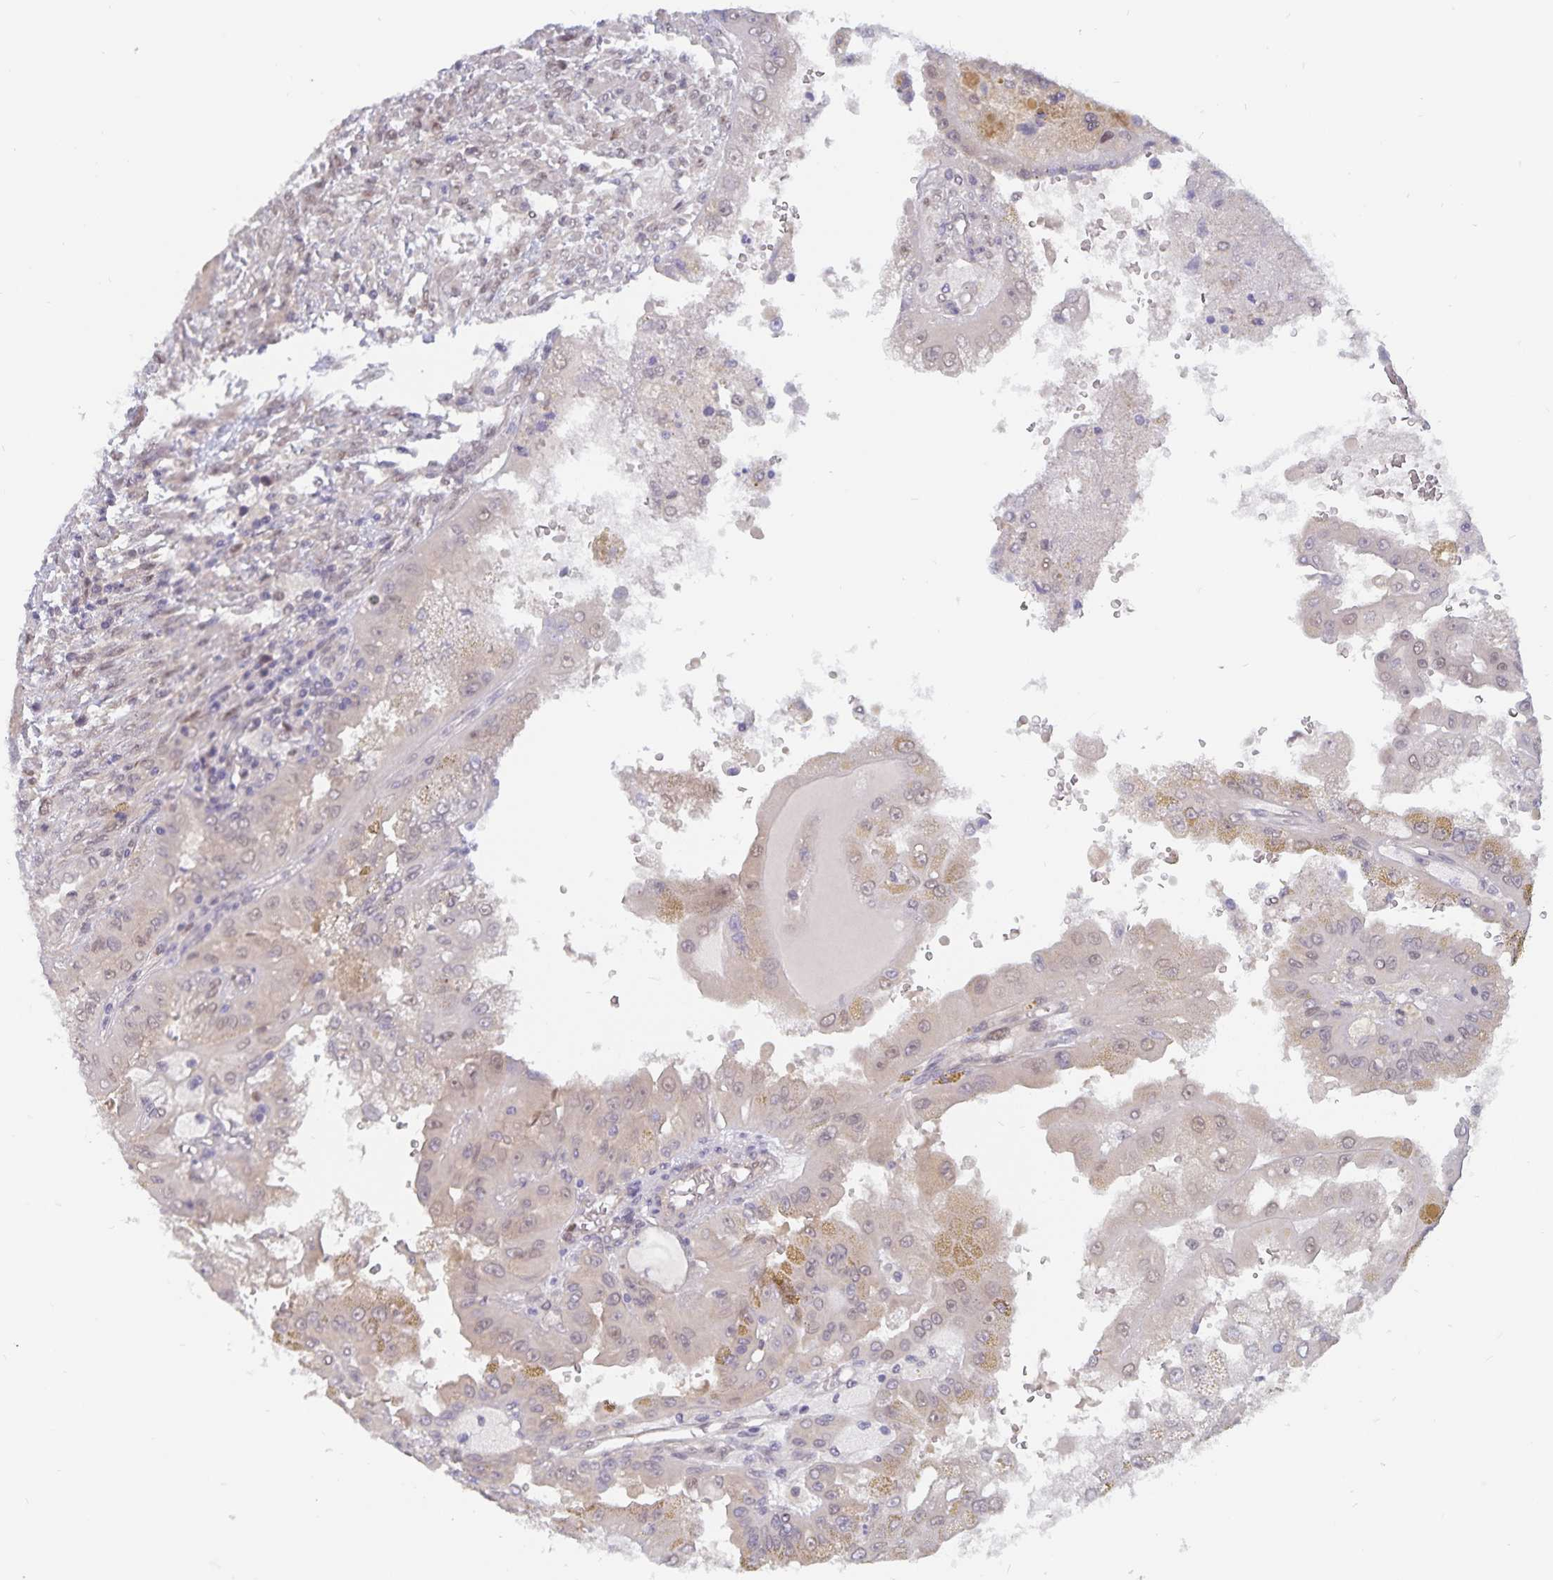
{"staining": {"intensity": "weak", "quantity": "<25%", "location": "nuclear"}, "tissue": "renal cancer", "cell_type": "Tumor cells", "image_type": "cancer", "snomed": [{"axis": "morphology", "description": "Adenocarcinoma, NOS"}, {"axis": "topography", "description": "Kidney"}], "caption": "Tumor cells show no significant protein expression in renal cancer (adenocarcinoma).", "gene": "BAG6", "patient": {"sex": "male", "age": 58}}